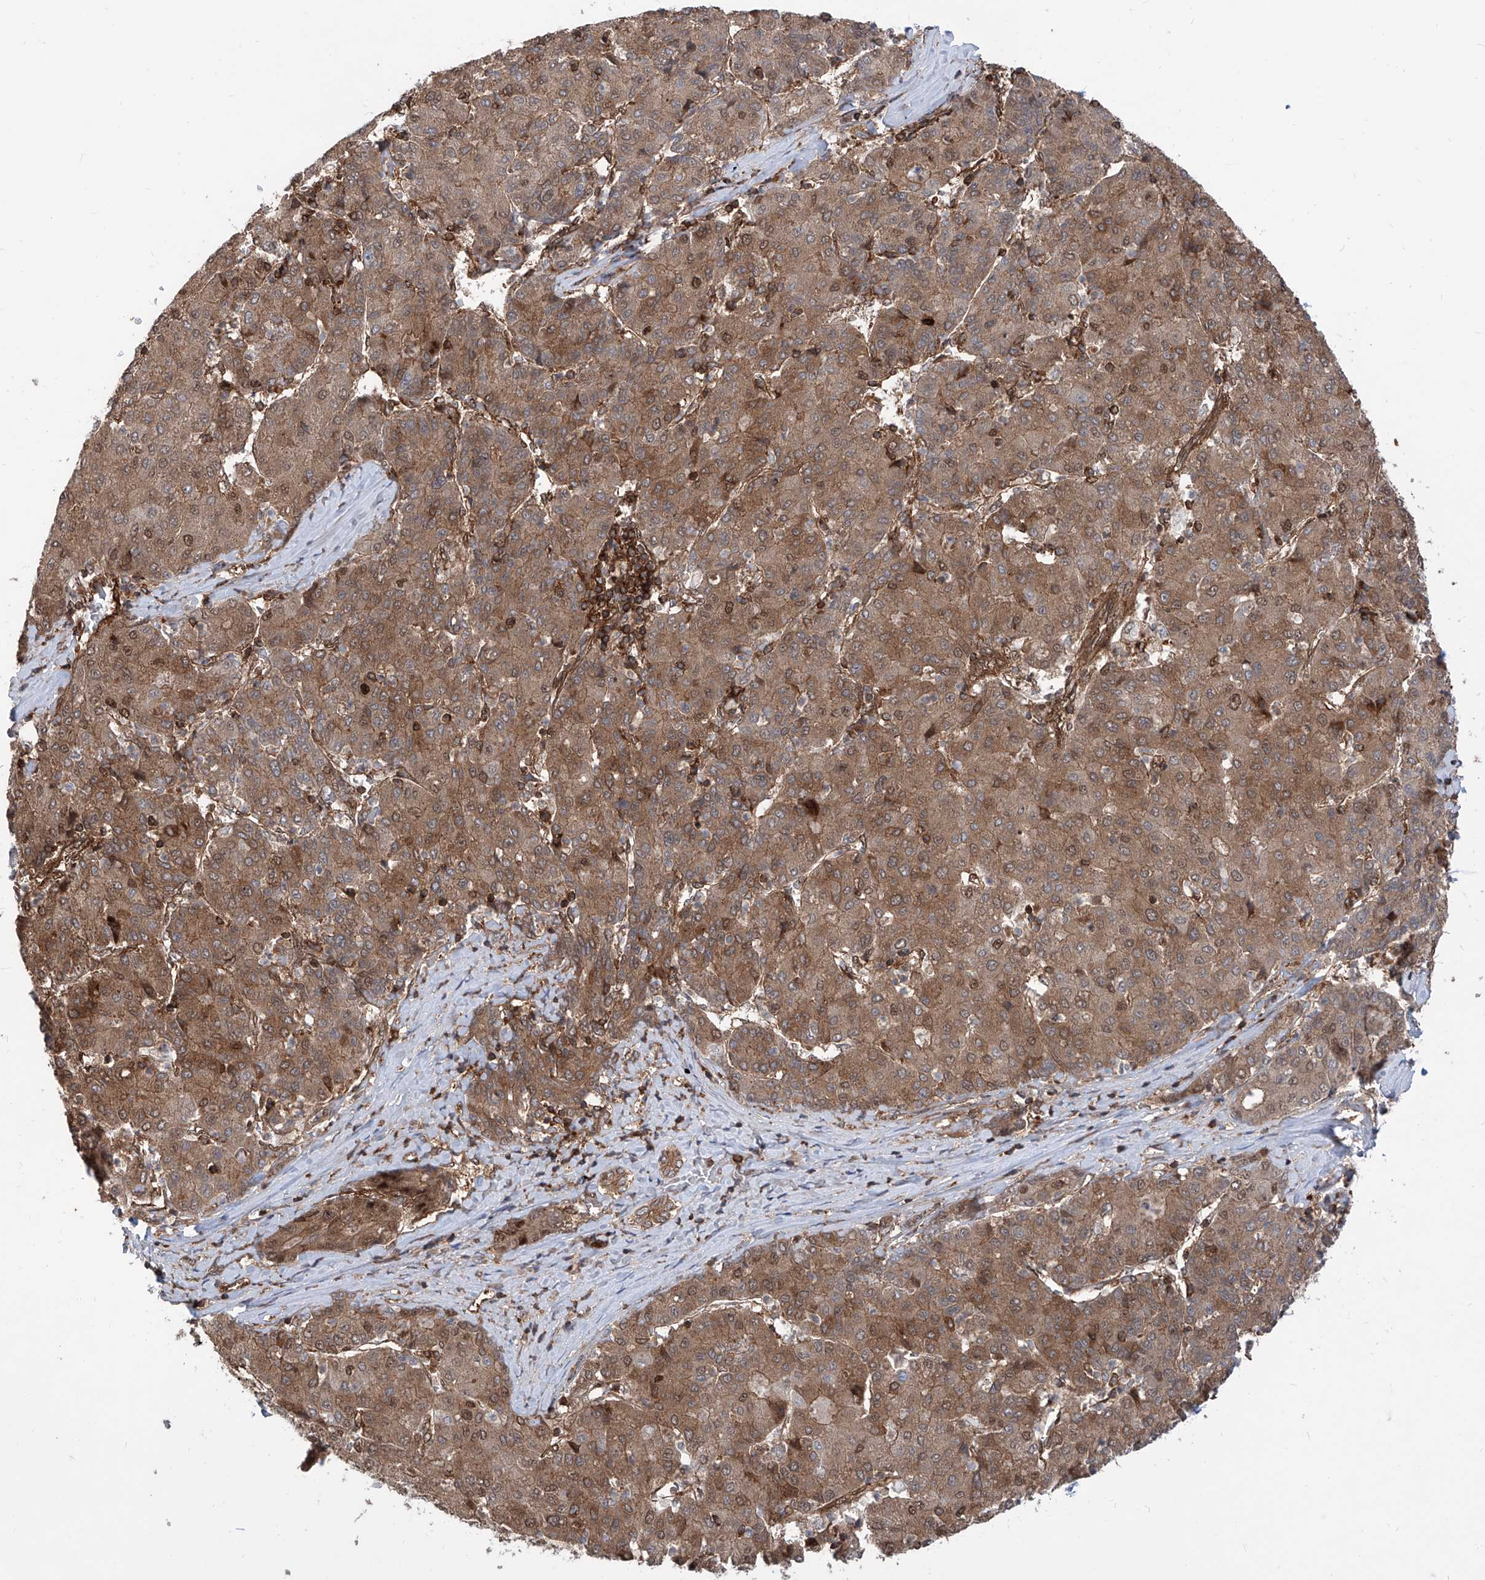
{"staining": {"intensity": "moderate", "quantity": ">75%", "location": "cytoplasmic/membranous"}, "tissue": "liver cancer", "cell_type": "Tumor cells", "image_type": "cancer", "snomed": [{"axis": "morphology", "description": "Carcinoma, Hepatocellular, NOS"}, {"axis": "topography", "description": "Liver"}], "caption": "High-power microscopy captured an immunohistochemistry (IHC) micrograph of liver cancer (hepatocellular carcinoma), revealing moderate cytoplasmic/membranous staining in about >75% of tumor cells.", "gene": "MAGED2", "patient": {"sex": "male", "age": 65}}